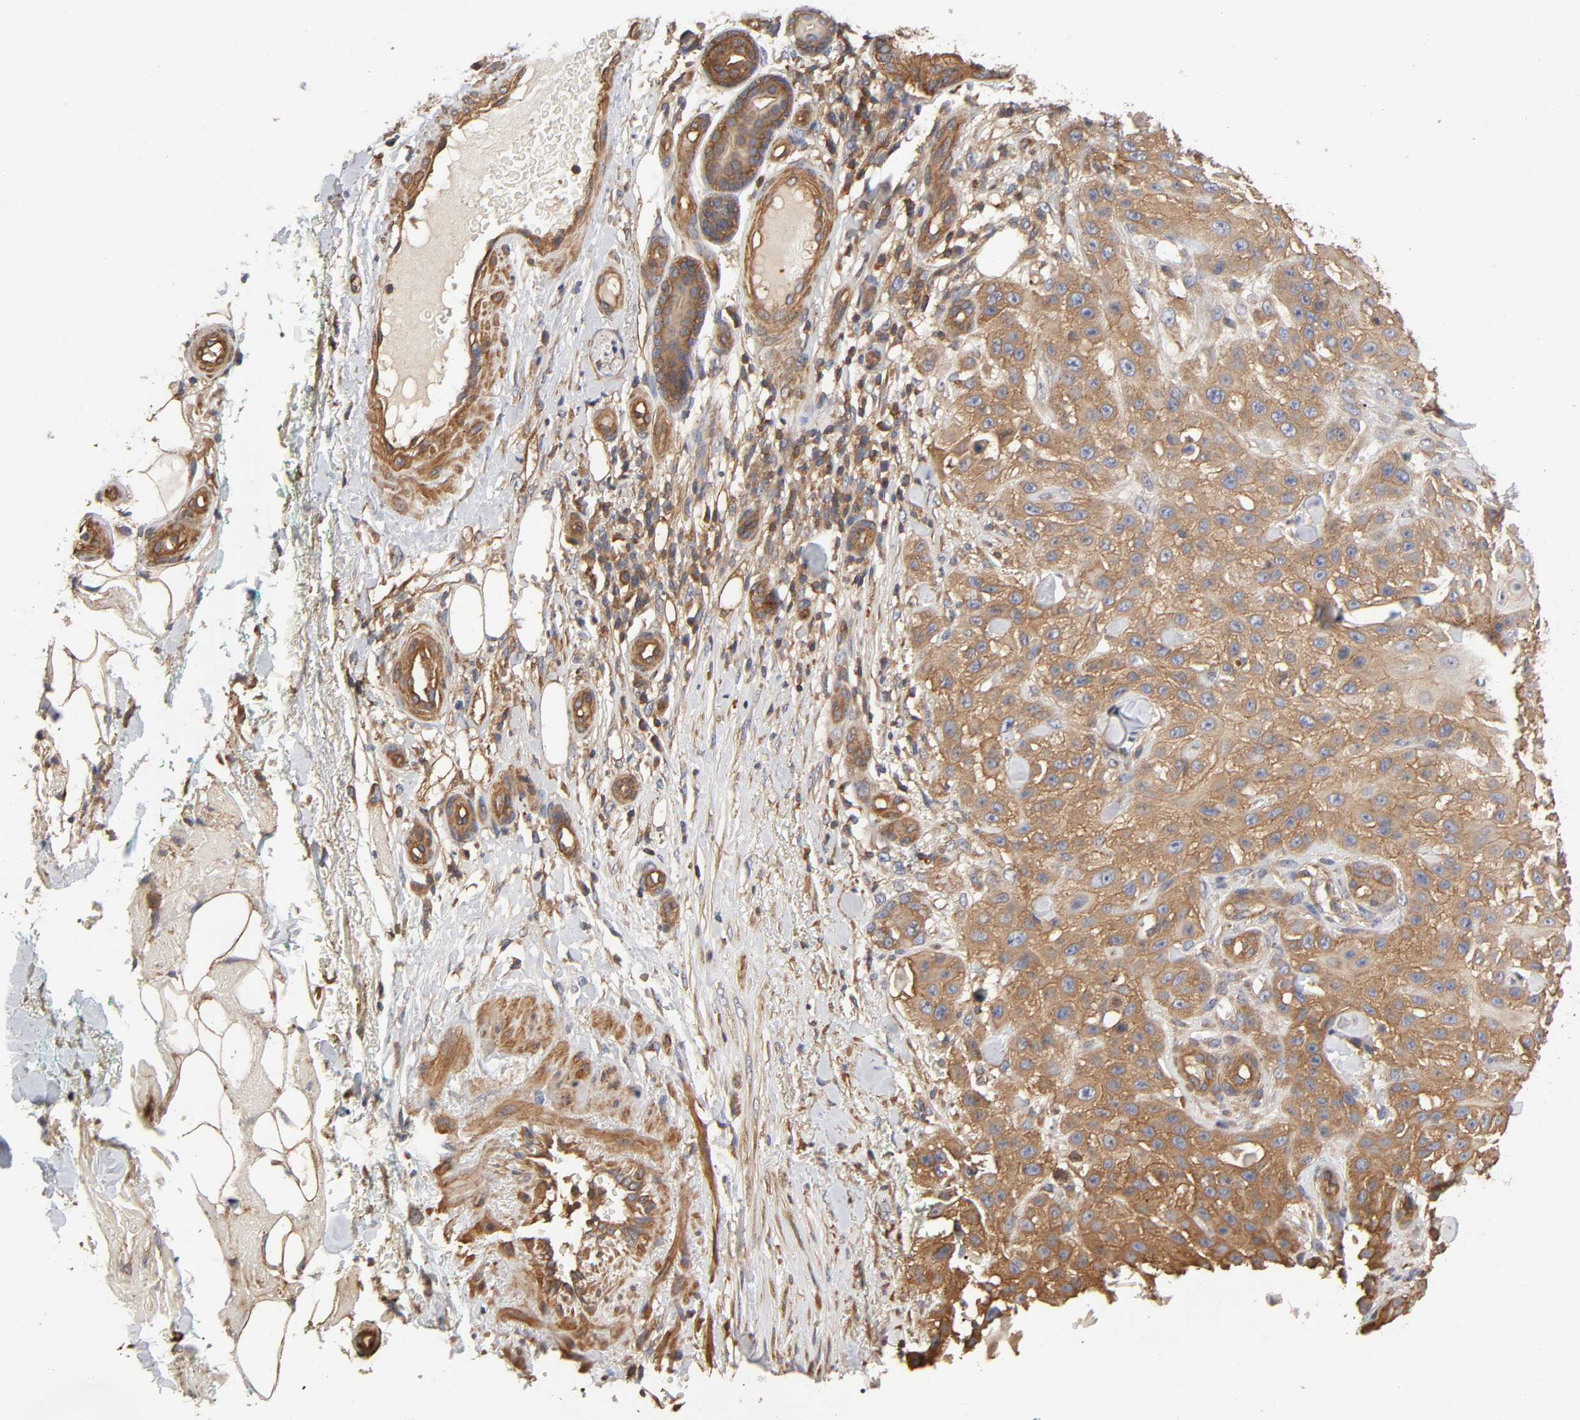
{"staining": {"intensity": "moderate", "quantity": "25%-75%", "location": "cytoplasmic/membranous"}, "tissue": "skin cancer", "cell_type": "Tumor cells", "image_type": "cancer", "snomed": [{"axis": "morphology", "description": "Squamous cell carcinoma, NOS"}, {"axis": "topography", "description": "Skin"}], "caption": "Immunohistochemistry histopathology image of human skin cancer (squamous cell carcinoma) stained for a protein (brown), which exhibits medium levels of moderate cytoplasmic/membranous staining in approximately 25%-75% of tumor cells.", "gene": "LAMTOR2", "patient": {"sex": "female", "age": 42}}